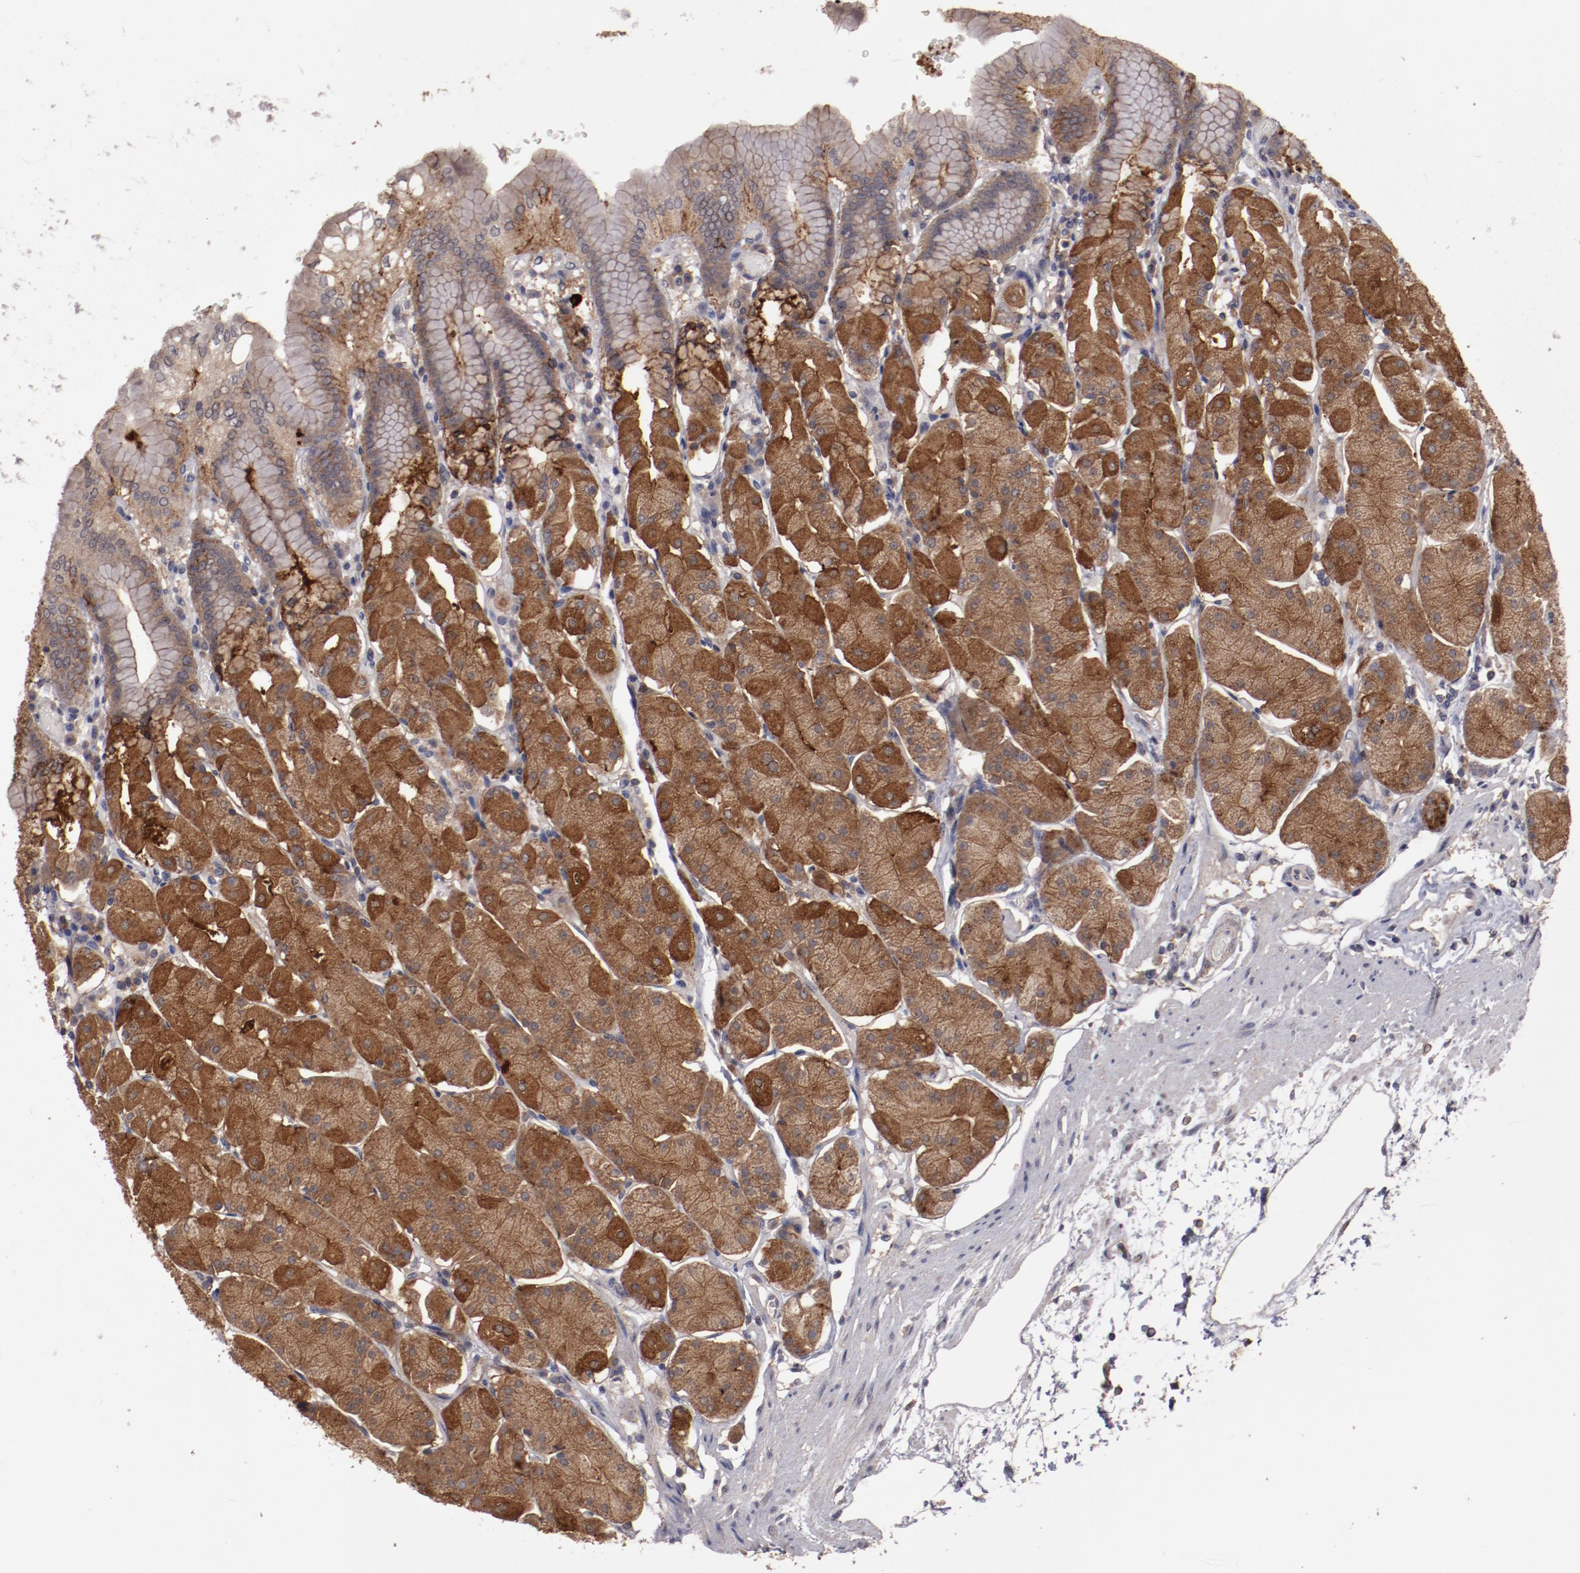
{"staining": {"intensity": "strong", "quantity": ">75%", "location": "cytoplasmic/membranous"}, "tissue": "stomach", "cell_type": "Glandular cells", "image_type": "normal", "snomed": [{"axis": "morphology", "description": "Normal tissue, NOS"}, {"axis": "topography", "description": "Stomach, upper"}, {"axis": "topography", "description": "Stomach"}], "caption": "High-power microscopy captured an immunohistochemistry (IHC) micrograph of normal stomach, revealing strong cytoplasmic/membranous staining in approximately >75% of glandular cells. (DAB (3,3'-diaminobenzidine) = brown stain, brightfield microscopy at high magnification).", "gene": "LRRC75B", "patient": {"sex": "male", "age": 76}}